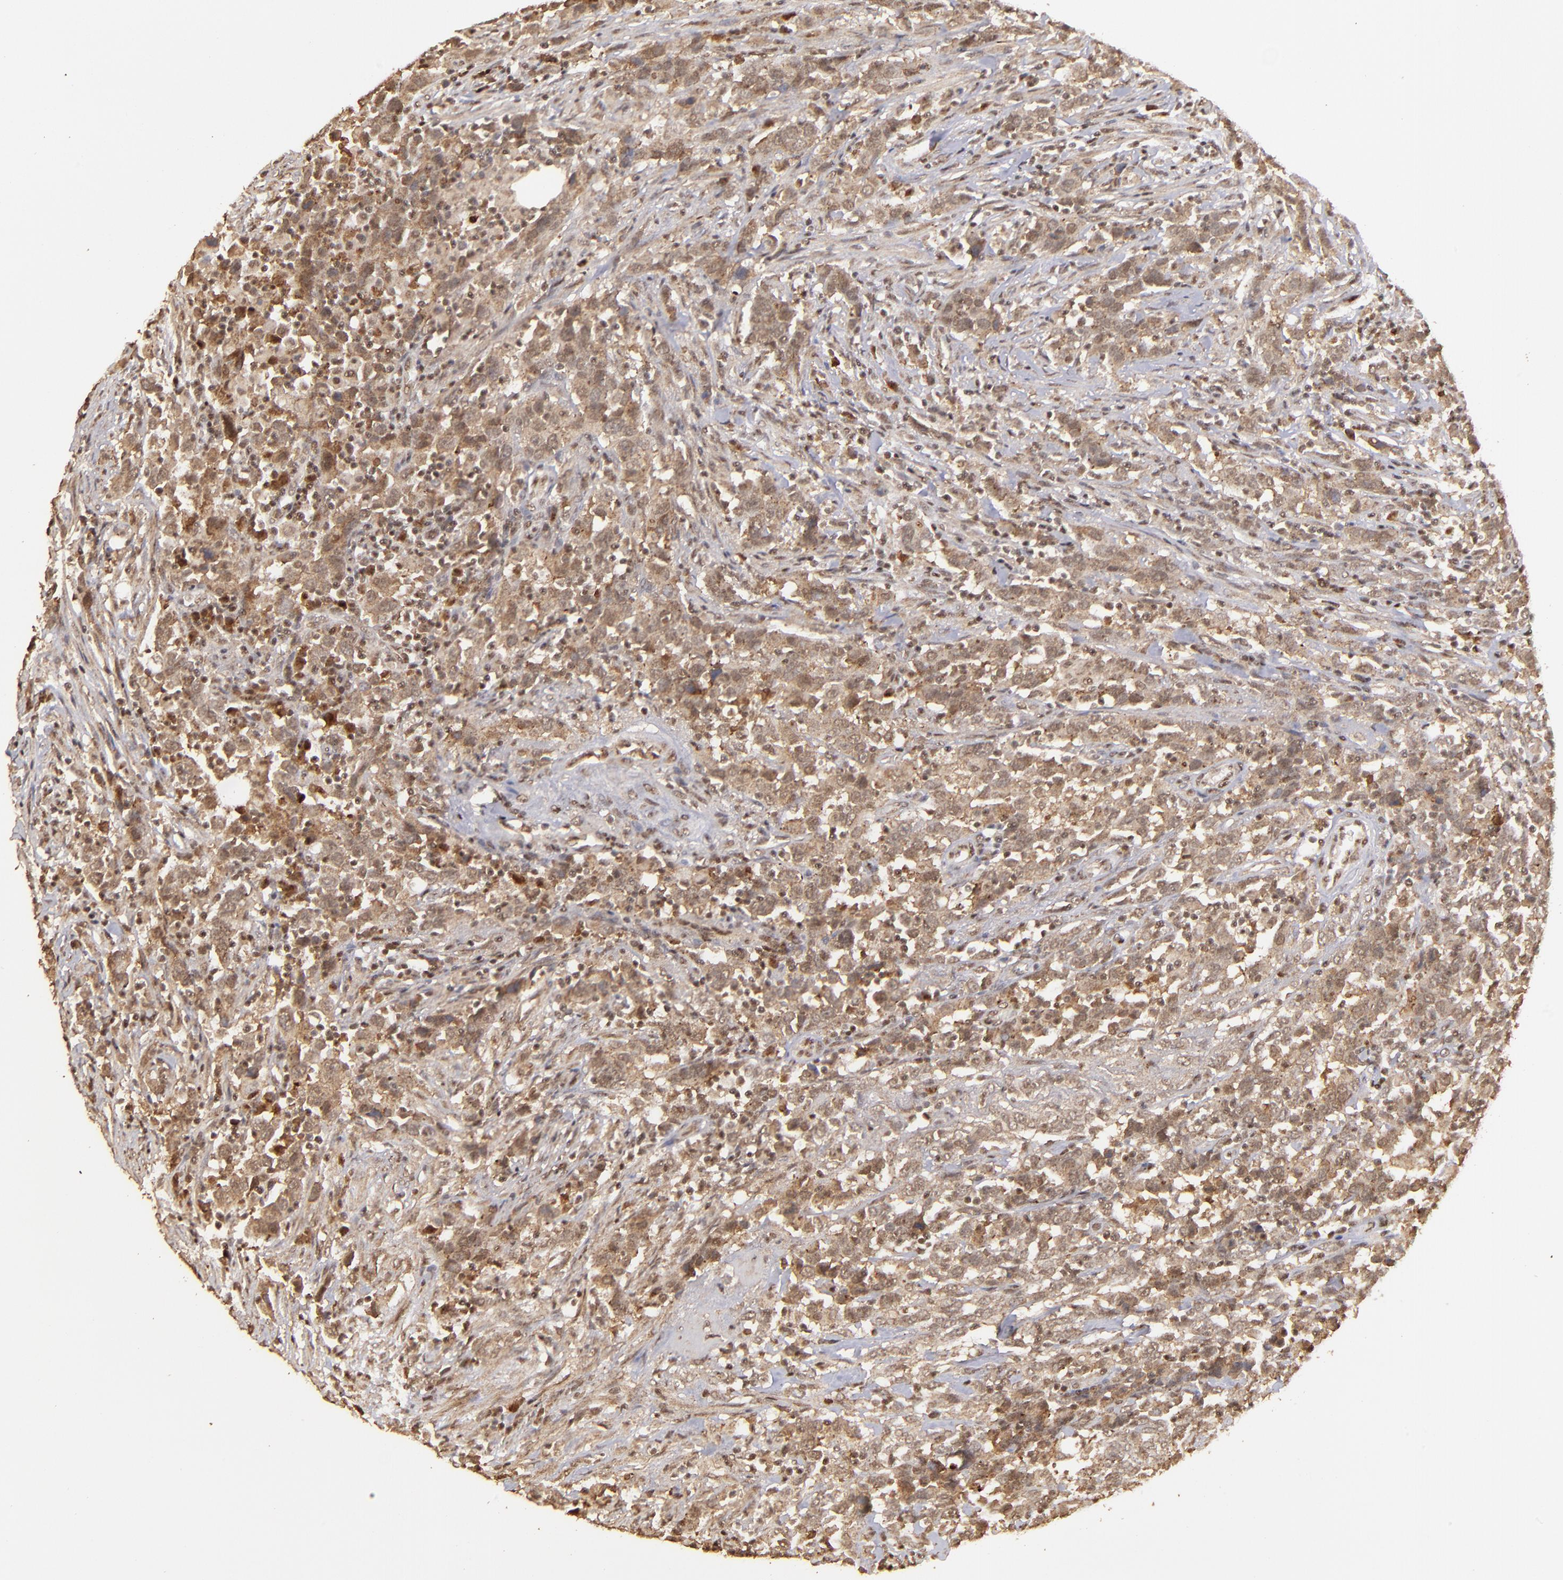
{"staining": {"intensity": "weak", "quantity": ">75%", "location": "cytoplasmic/membranous,nuclear"}, "tissue": "urothelial cancer", "cell_type": "Tumor cells", "image_type": "cancer", "snomed": [{"axis": "morphology", "description": "Urothelial carcinoma, High grade"}, {"axis": "topography", "description": "Urinary bladder"}], "caption": "The photomicrograph displays staining of high-grade urothelial carcinoma, revealing weak cytoplasmic/membranous and nuclear protein expression (brown color) within tumor cells.", "gene": "ARNT", "patient": {"sex": "male", "age": 61}}